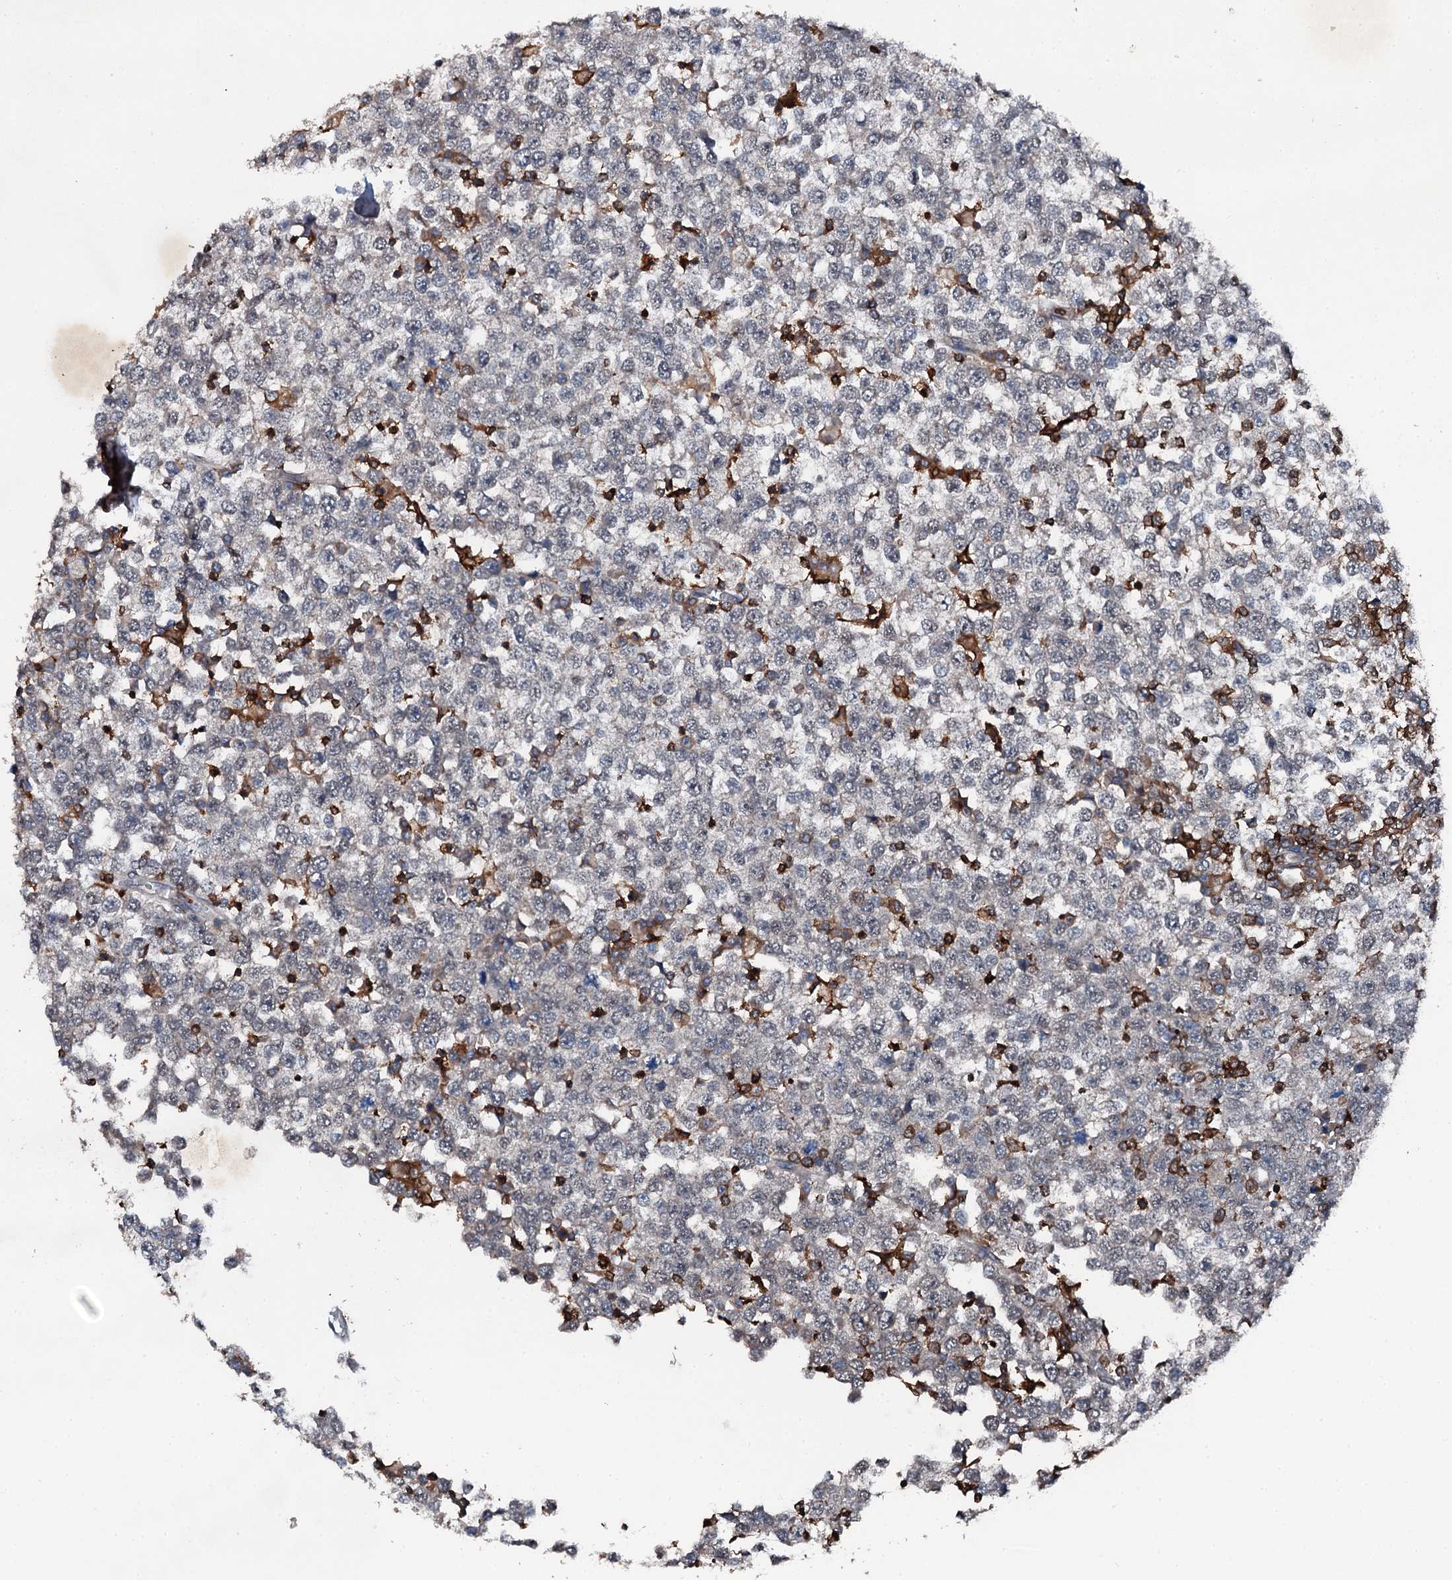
{"staining": {"intensity": "negative", "quantity": "none", "location": "none"}, "tissue": "testis cancer", "cell_type": "Tumor cells", "image_type": "cancer", "snomed": [{"axis": "morphology", "description": "Seminoma, NOS"}, {"axis": "topography", "description": "Testis"}], "caption": "Photomicrograph shows no significant protein positivity in tumor cells of testis cancer.", "gene": "EDC4", "patient": {"sex": "male", "age": 65}}